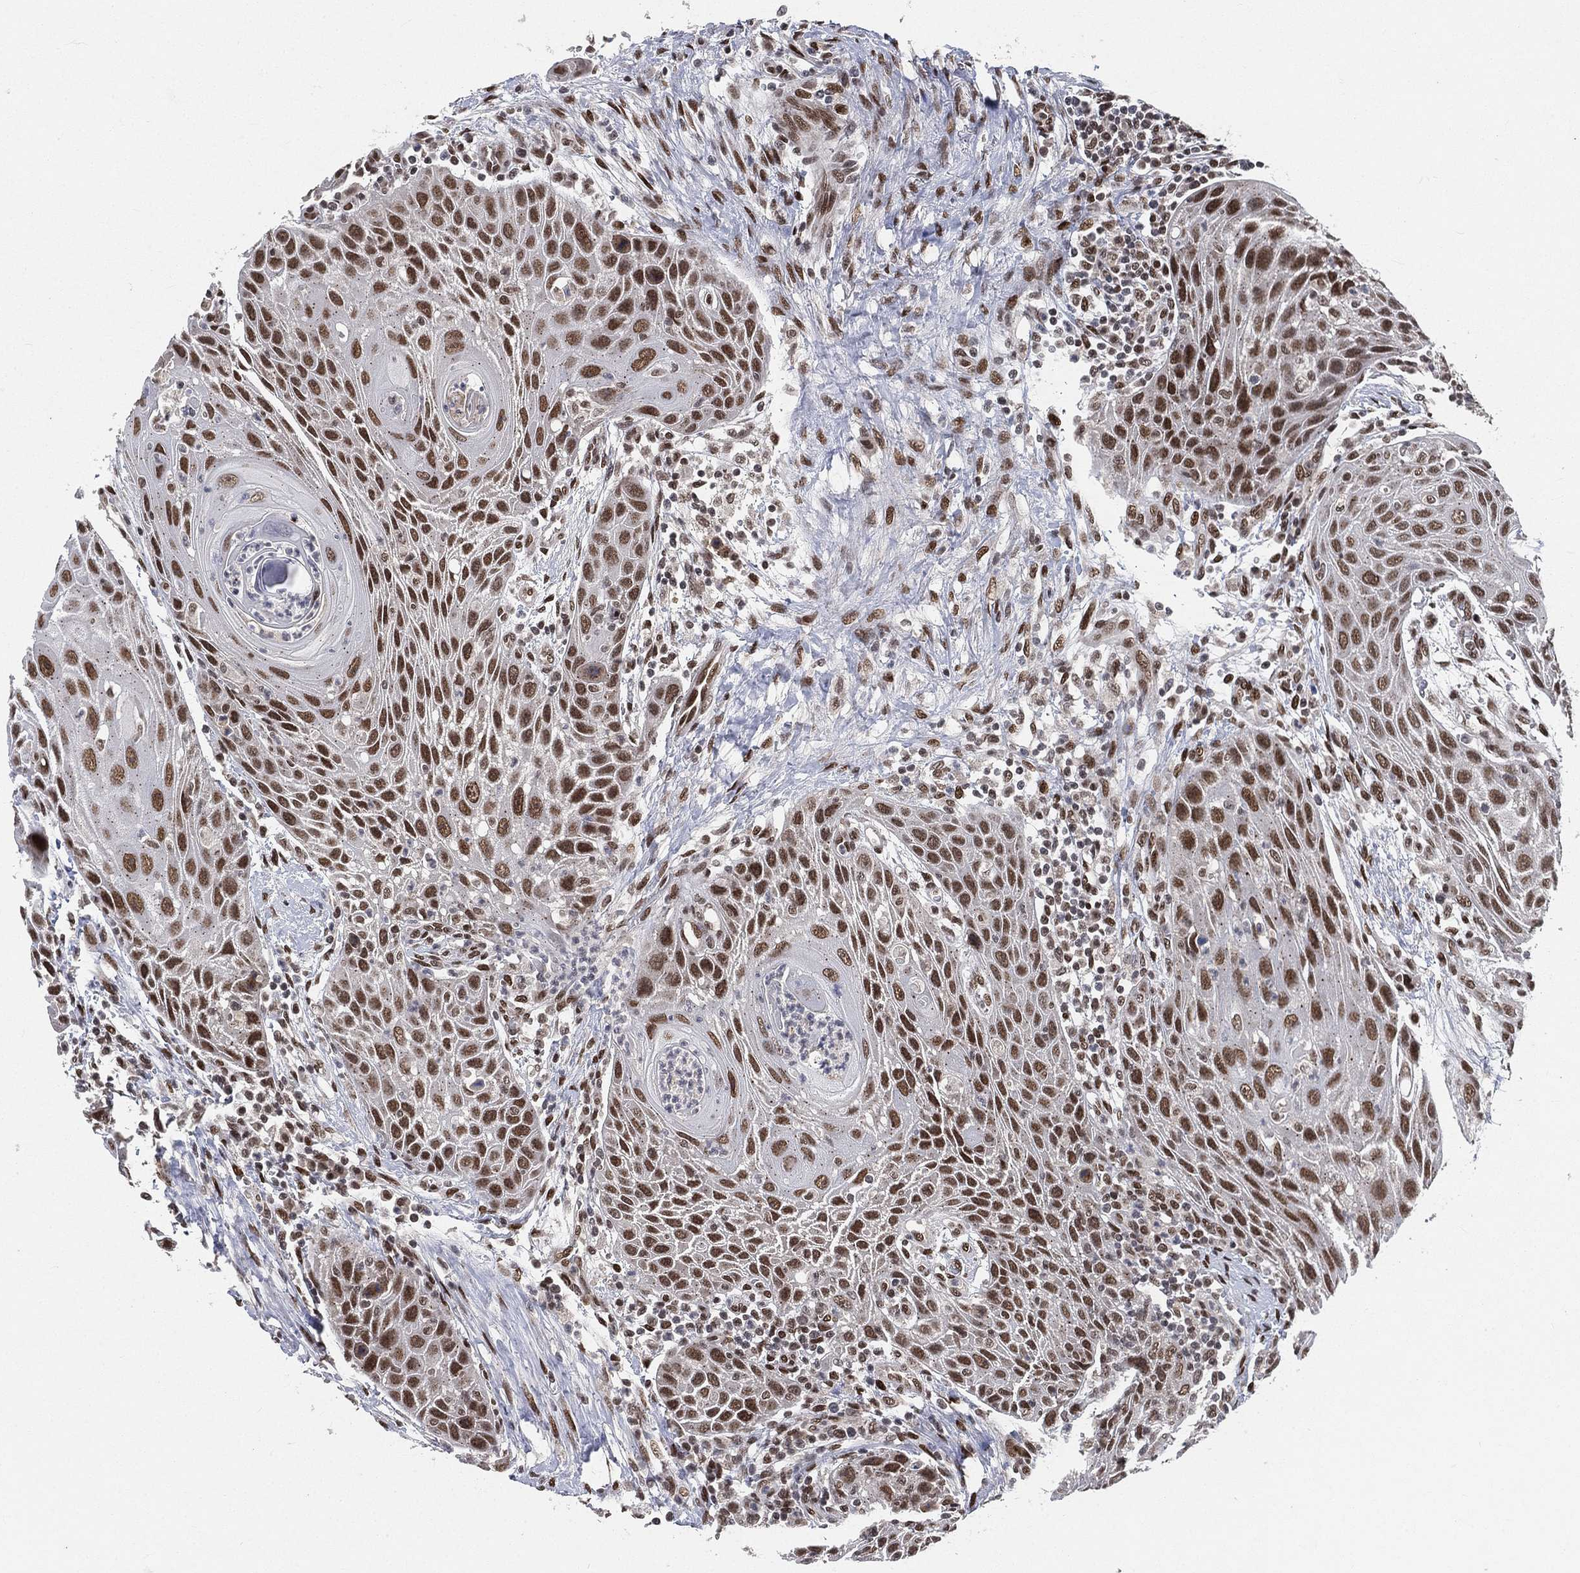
{"staining": {"intensity": "strong", "quantity": ">75%", "location": "nuclear"}, "tissue": "head and neck cancer", "cell_type": "Tumor cells", "image_type": "cancer", "snomed": [{"axis": "morphology", "description": "Squamous cell carcinoma, NOS"}, {"axis": "topography", "description": "Head-Neck"}], "caption": "Approximately >75% of tumor cells in human head and neck cancer show strong nuclear protein staining as visualized by brown immunohistochemical staining.", "gene": "YLPM1", "patient": {"sex": "male", "age": 69}}